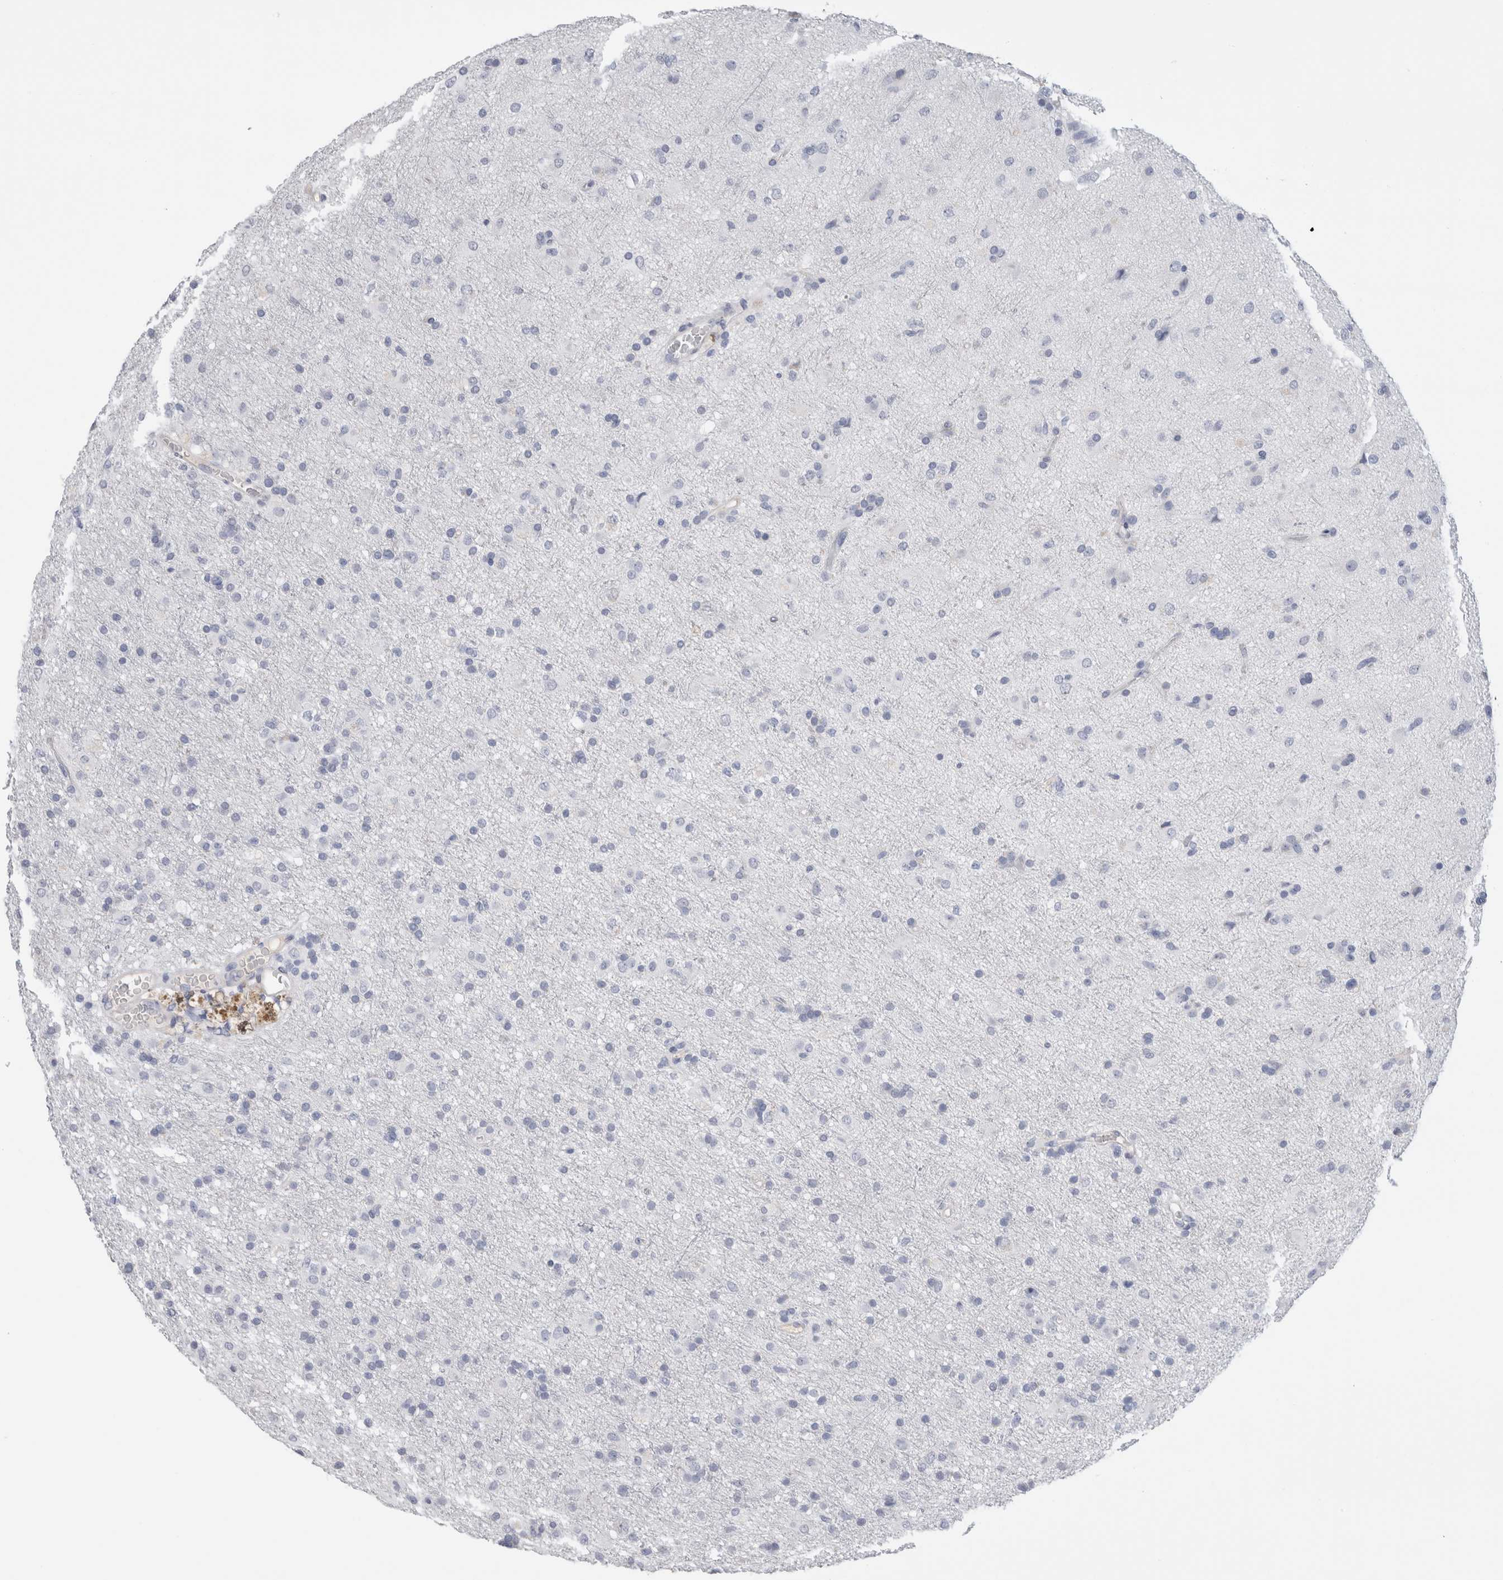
{"staining": {"intensity": "negative", "quantity": "none", "location": "none"}, "tissue": "glioma", "cell_type": "Tumor cells", "image_type": "cancer", "snomed": [{"axis": "morphology", "description": "Glioma, malignant, Low grade"}, {"axis": "topography", "description": "Brain"}], "caption": "Immunohistochemistry (IHC) of malignant glioma (low-grade) demonstrates no expression in tumor cells.", "gene": "FABP4", "patient": {"sex": "male", "age": 65}}